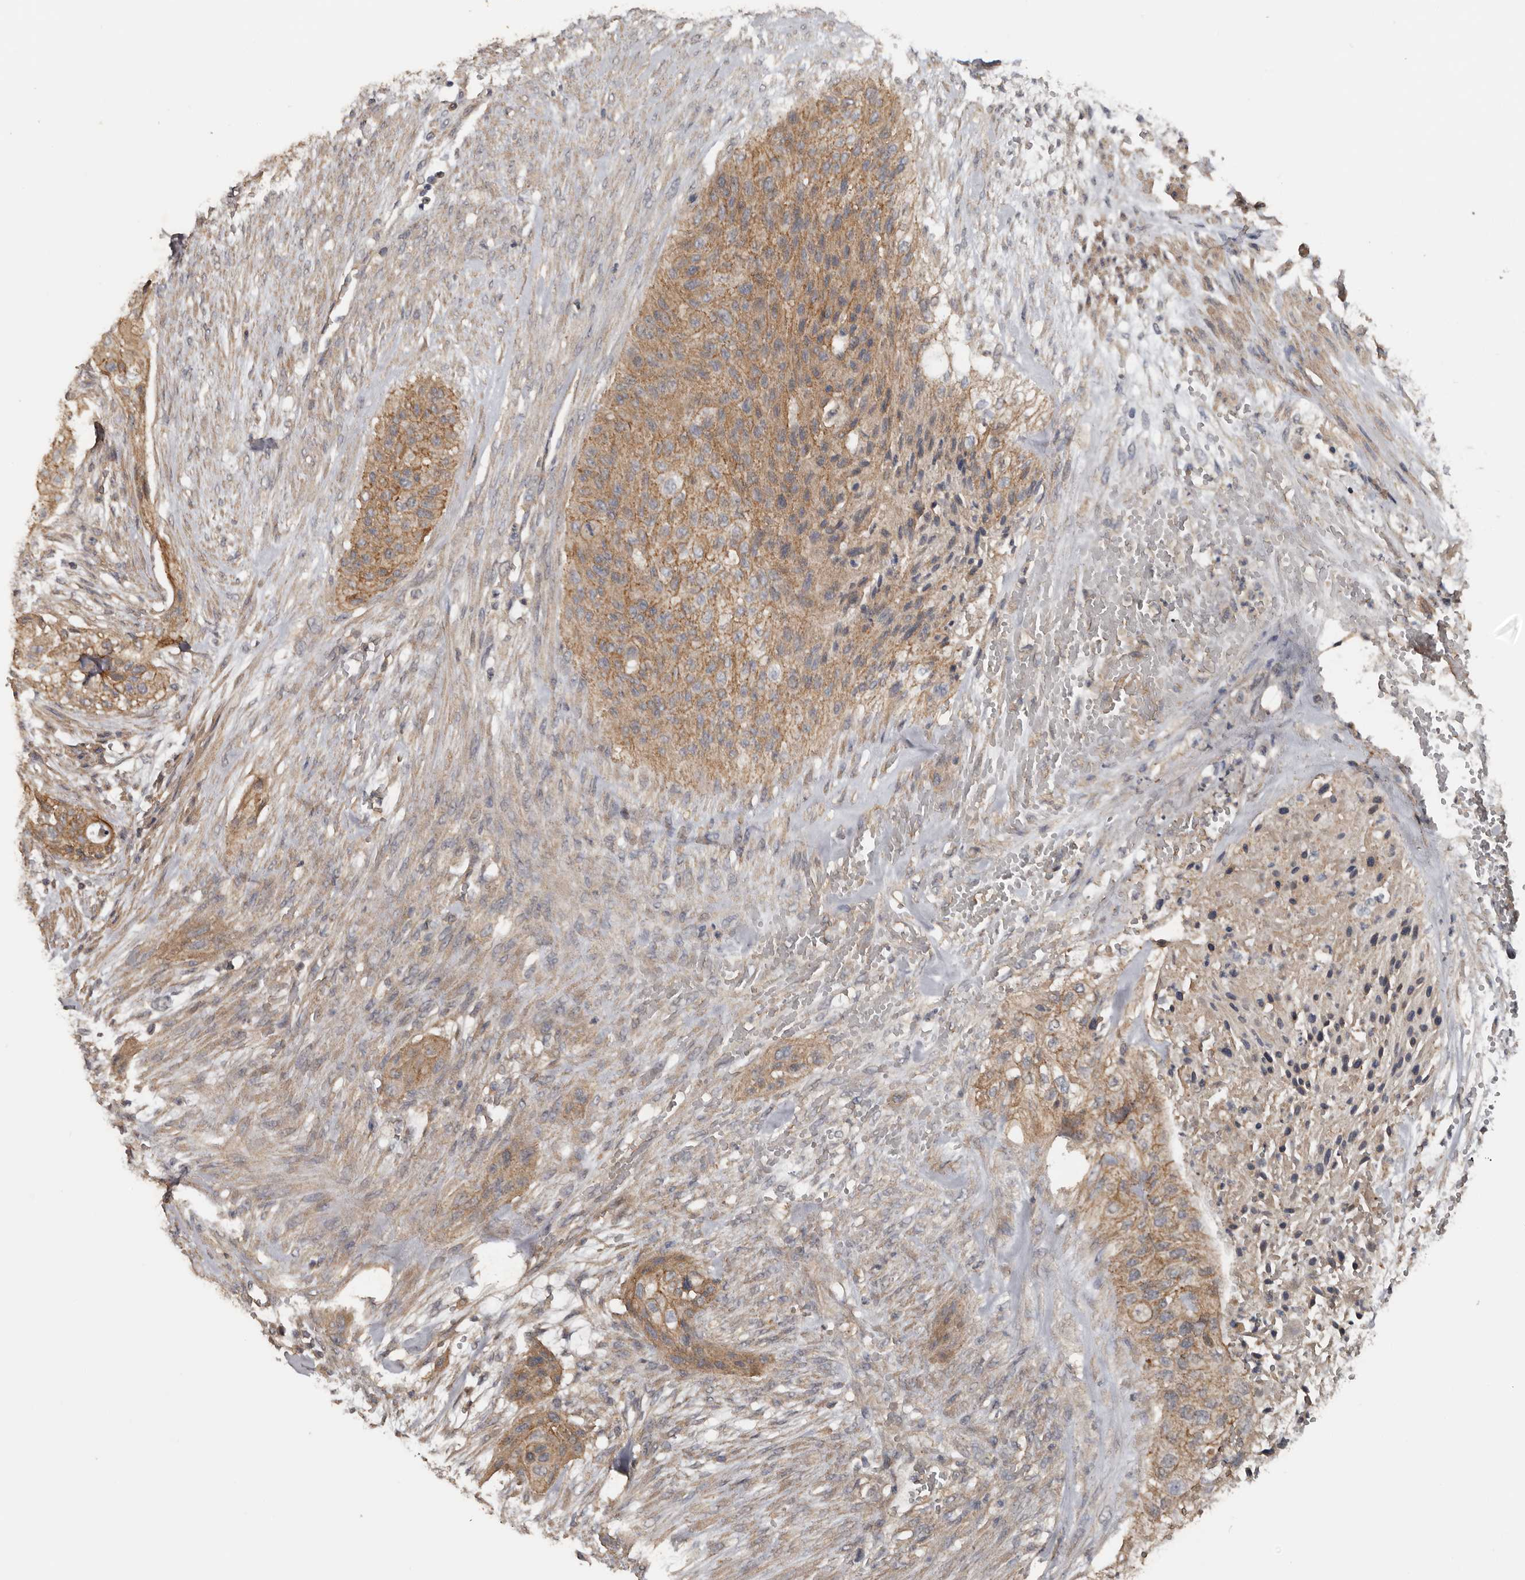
{"staining": {"intensity": "moderate", "quantity": ">75%", "location": "cytoplasmic/membranous"}, "tissue": "urothelial cancer", "cell_type": "Tumor cells", "image_type": "cancer", "snomed": [{"axis": "morphology", "description": "Urothelial carcinoma, High grade"}, {"axis": "topography", "description": "Urinary bladder"}], "caption": "Protein staining of urothelial carcinoma (high-grade) tissue exhibits moderate cytoplasmic/membranous staining in about >75% of tumor cells.", "gene": "HYAL4", "patient": {"sex": "male", "age": 35}}